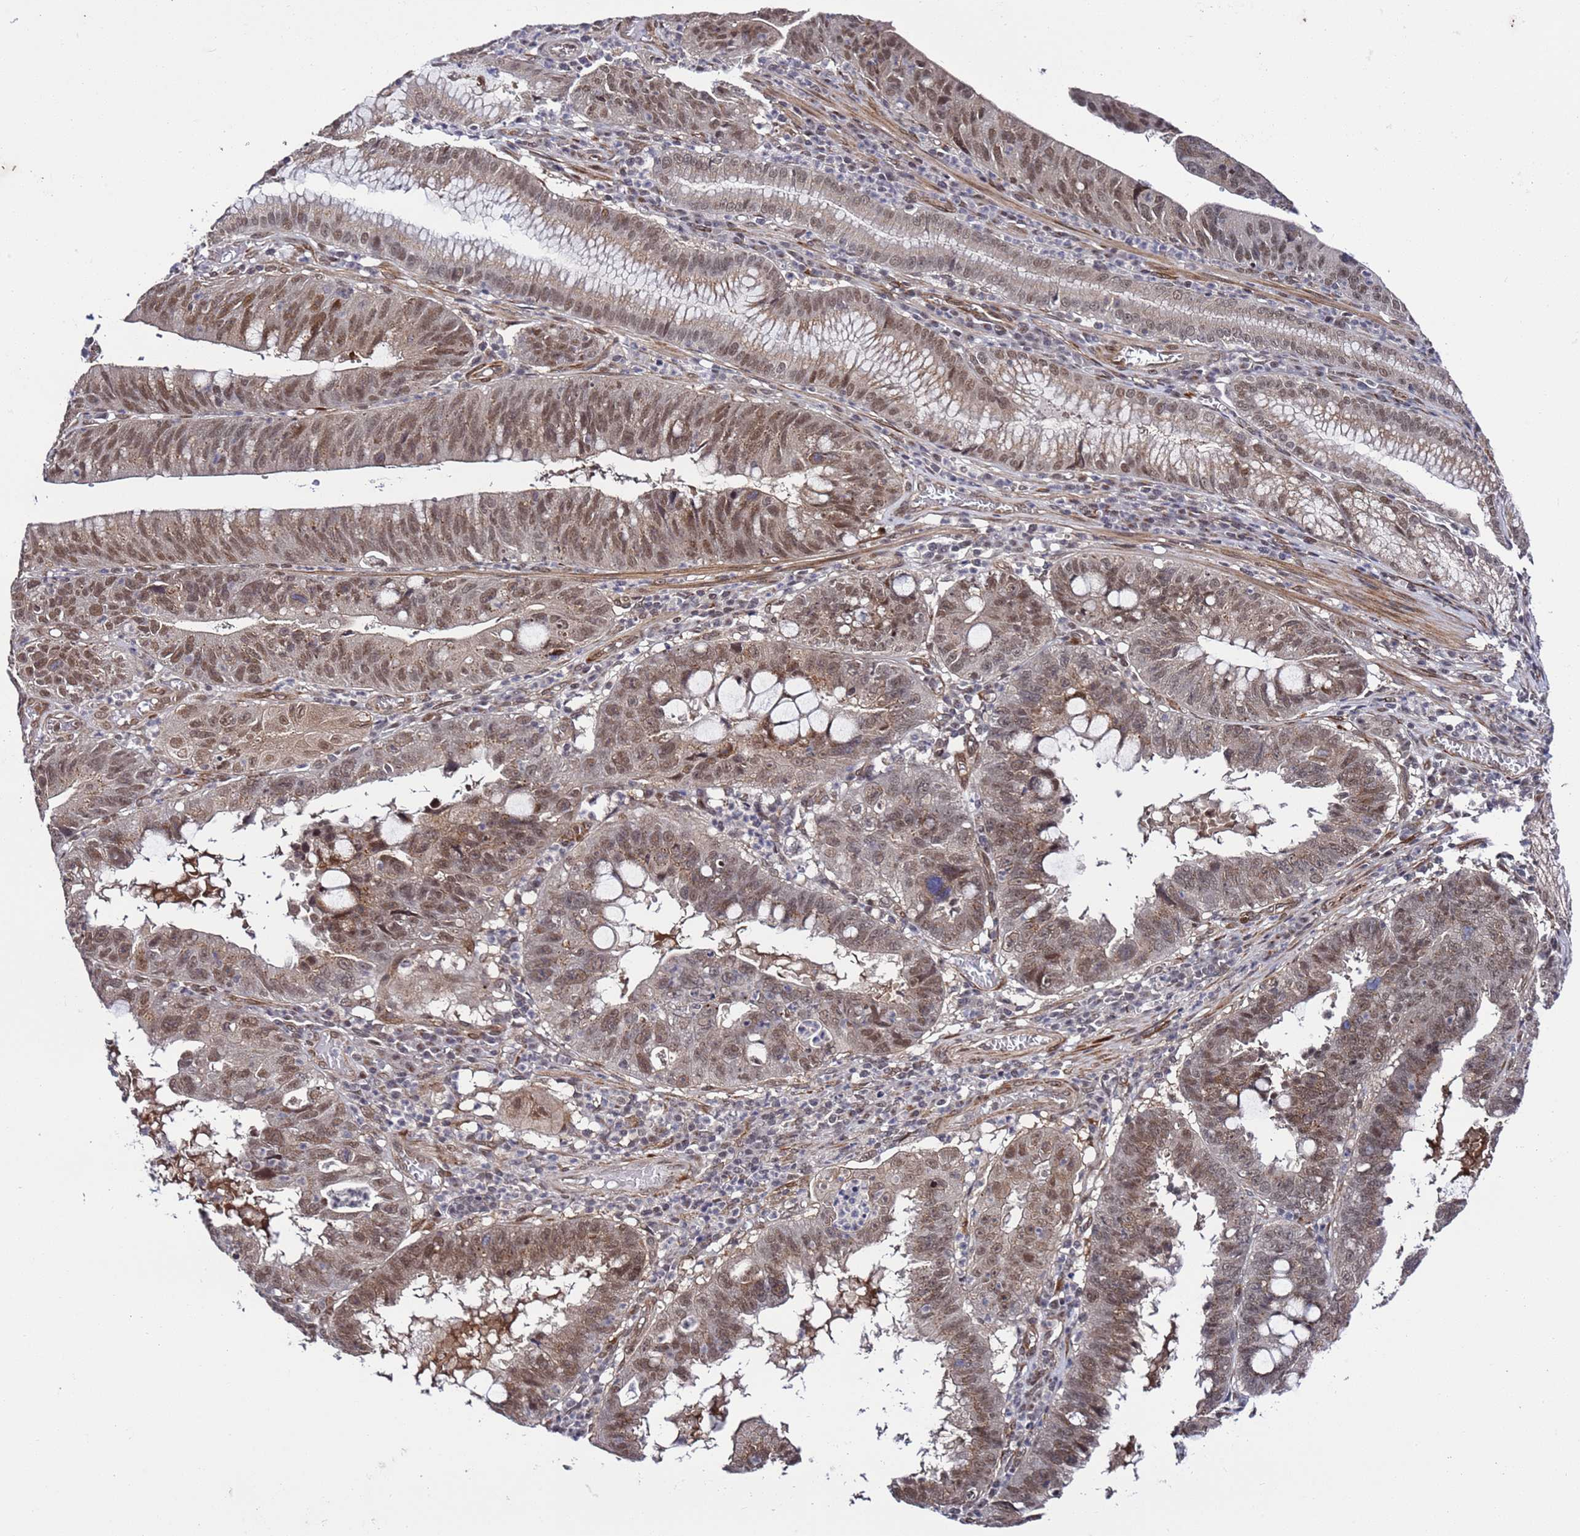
{"staining": {"intensity": "moderate", "quantity": ">75%", "location": "cytoplasmic/membranous,nuclear"}, "tissue": "stomach cancer", "cell_type": "Tumor cells", "image_type": "cancer", "snomed": [{"axis": "morphology", "description": "Adenocarcinoma, NOS"}, {"axis": "topography", "description": "Stomach"}], "caption": "Immunohistochemistry (IHC) (DAB) staining of human stomach adenocarcinoma reveals moderate cytoplasmic/membranous and nuclear protein positivity in about >75% of tumor cells.", "gene": "POLR2D", "patient": {"sex": "male", "age": 59}}